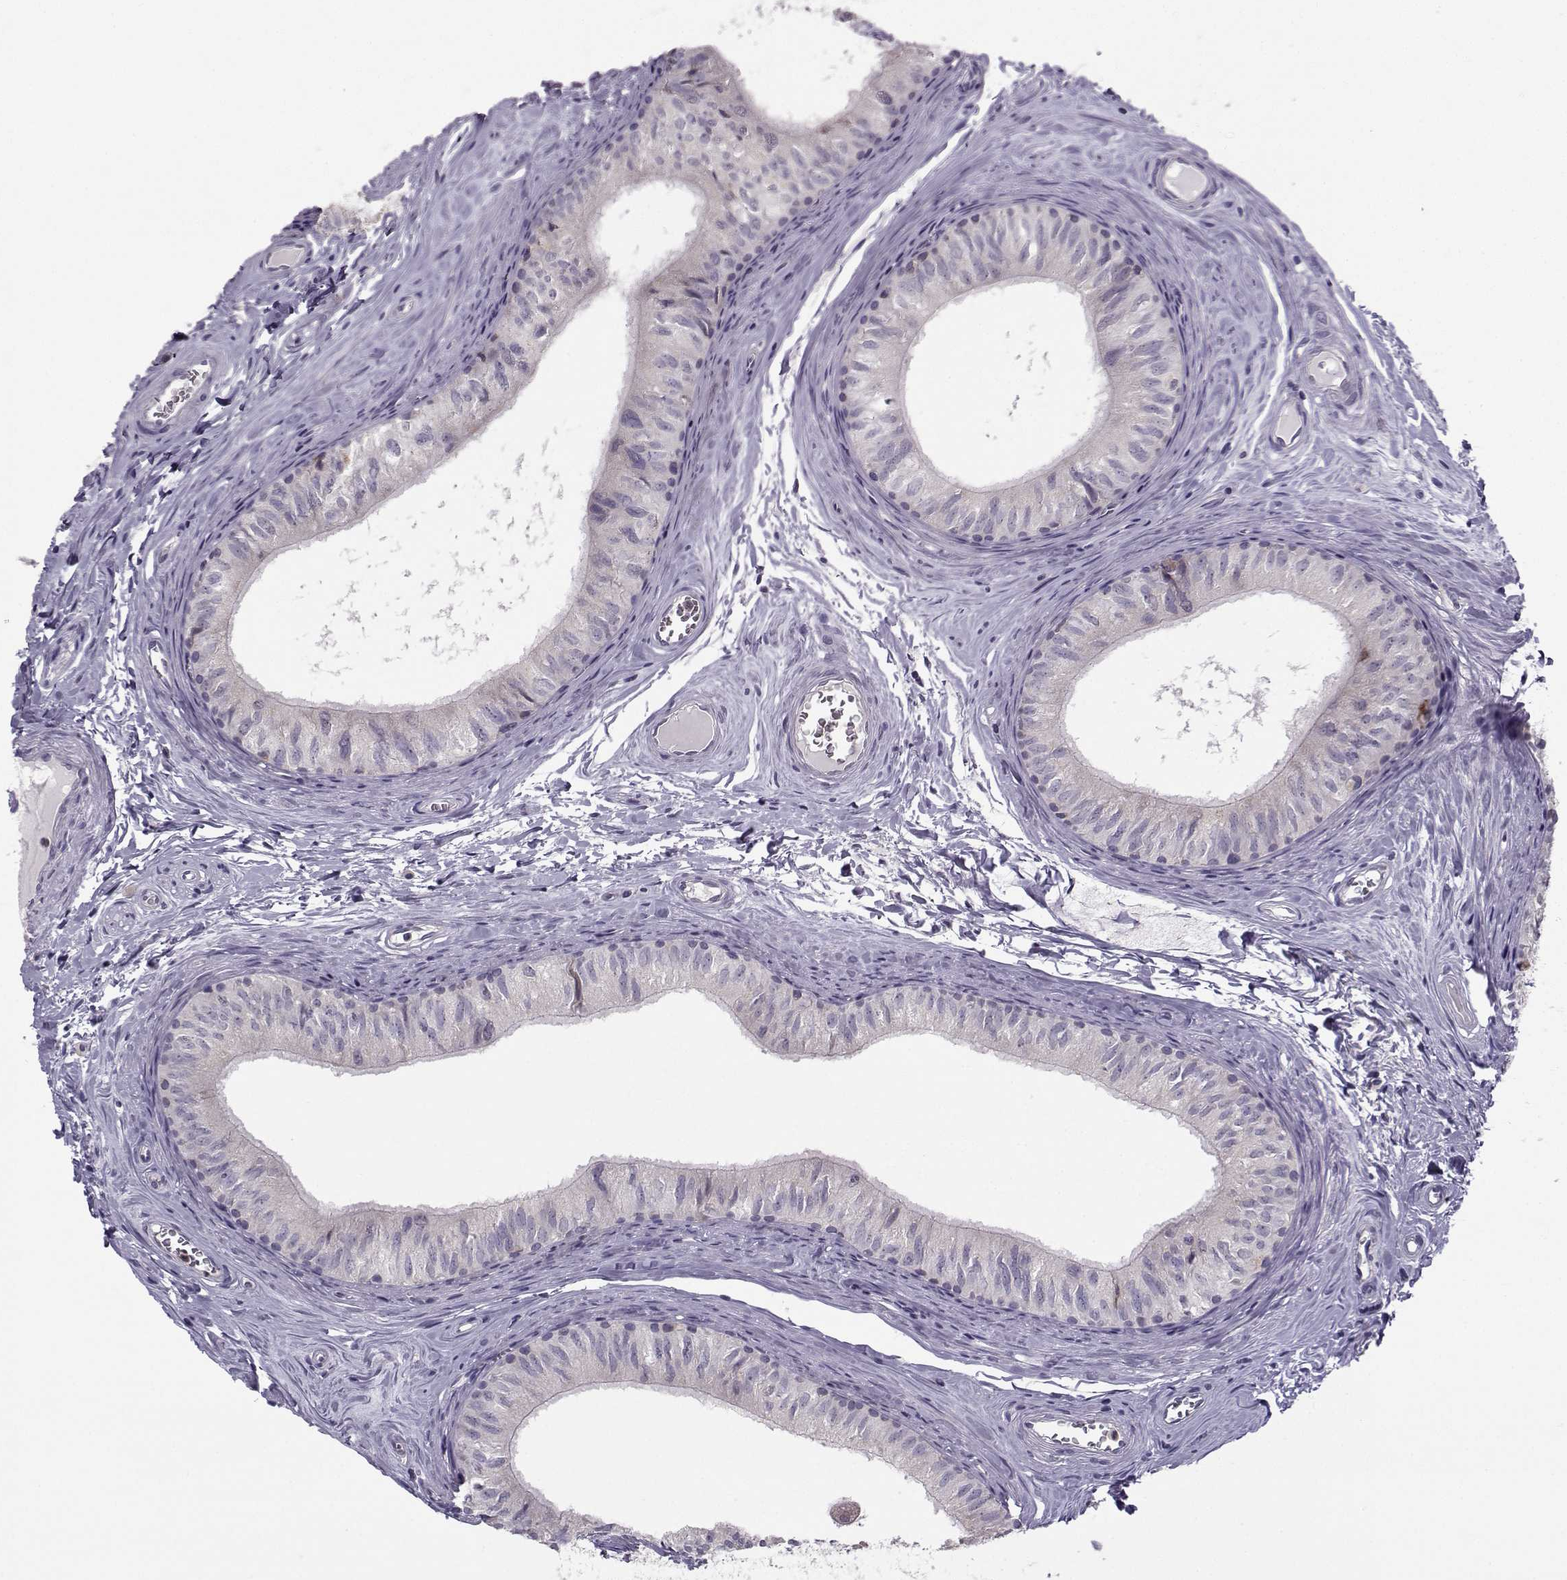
{"staining": {"intensity": "negative", "quantity": "none", "location": "none"}, "tissue": "epididymis", "cell_type": "Glandular cells", "image_type": "normal", "snomed": [{"axis": "morphology", "description": "Normal tissue, NOS"}, {"axis": "topography", "description": "Epididymis"}], "caption": "Epididymis was stained to show a protein in brown. There is no significant positivity in glandular cells. Brightfield microscopy of immunohistochemistry (IHC) stained with DAB (3,3'-diaminobenzidine) (brown) and hematoxylin (blue), captured at high magnification.", "gene": "FCAMR", "patient": {"sex": "male", "age": 52}}